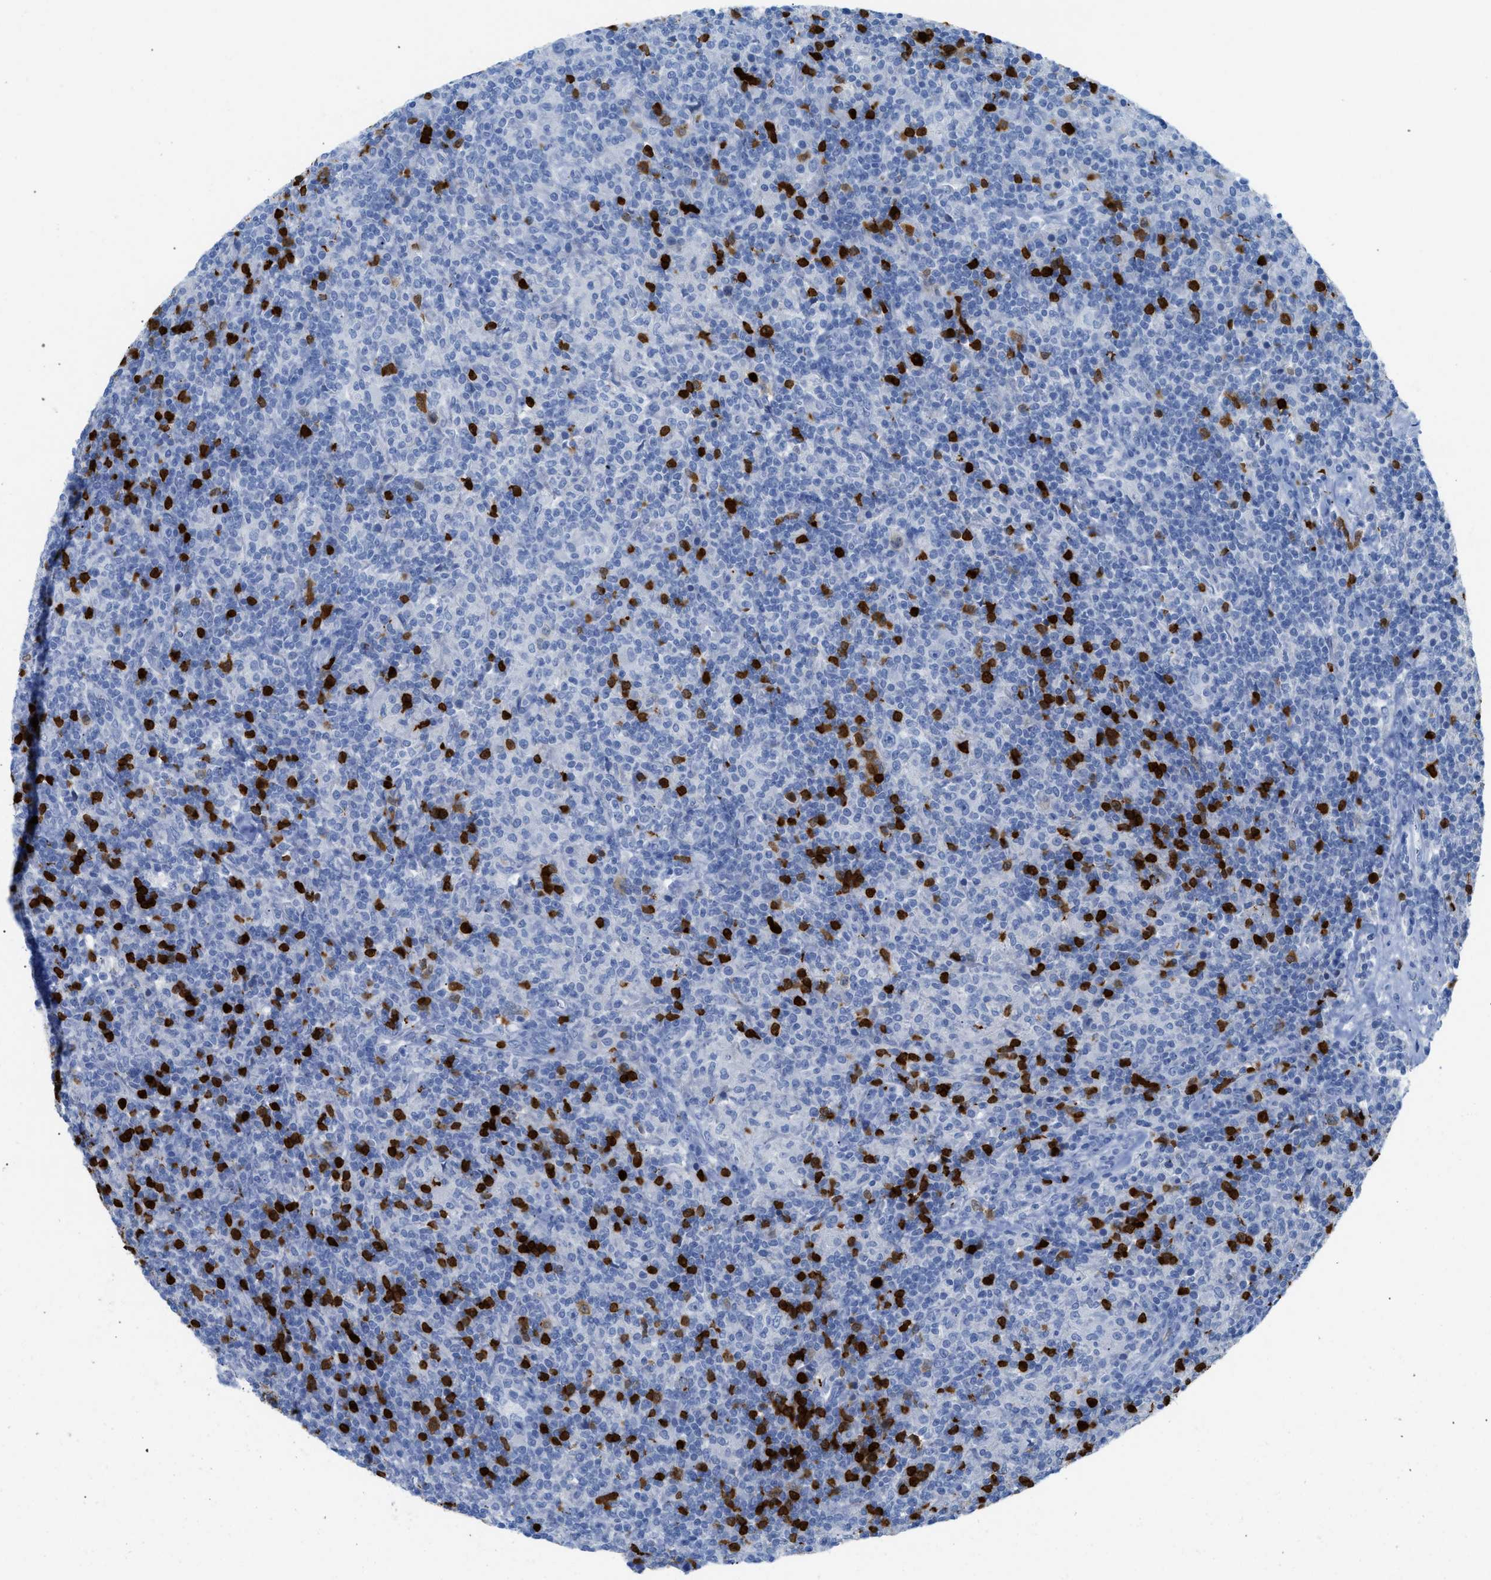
{"staining": {"intensity": "negative", "quantity": "none", "location": "none"}, "tissue": "lymphoma", "cell_type": "Tumor cells", "image_type": "cancer", "snomed": [{"axis": "morphology", "description": "Hodgkin's disease, NOS"}, {"axis": "topography", "description": "Lymph node"}], "caption": "Immunohistochemistry (IHC) of Hodgkin's disease exhibits no staining in tumor cells.", "gene": "TCL1A", "patient": {"sex": "male", "age": 70}}